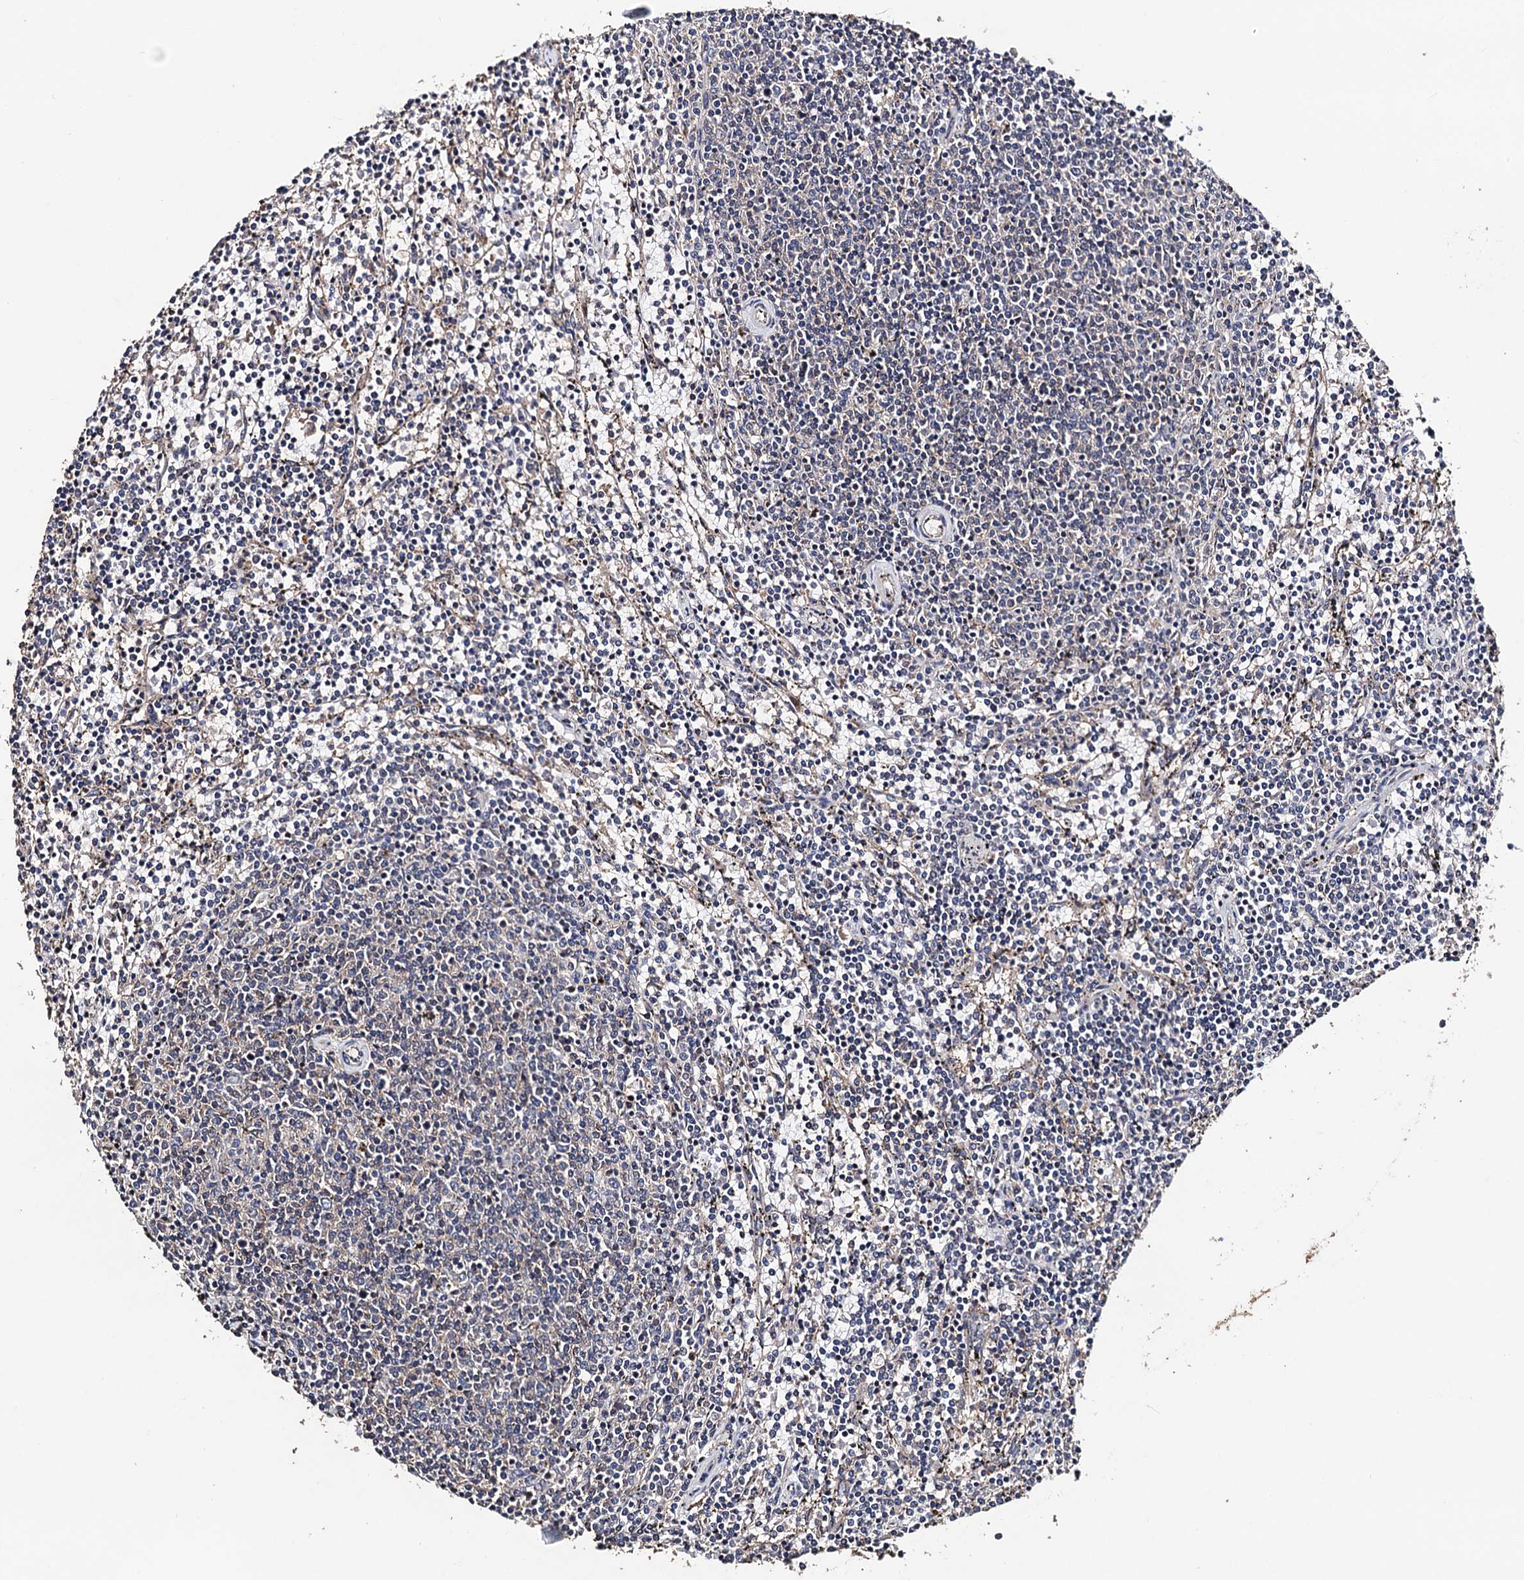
{"staining": {"intensity": "negative", "quantity": "none", "location": "none"}, "tissue": "lymphoma", "cell_type": "Tumor cells", "image_type": "cancer", "snomed": [{"axis": "morphology", "description": "Malignant lymphoma, non-Hodgkin's type, Low grade"}, {"axis": "topography", "description": "Spleen"}], "caption": "Immunohistochemistry (IHC) histopathology image of low-grade malignant lymphoma, non-Hodgkin's type stained for a protein (brown), which shows no expression in tumor cells.", "gene": "PPTC7", "patient": {"sex": "female", "age": 50}}